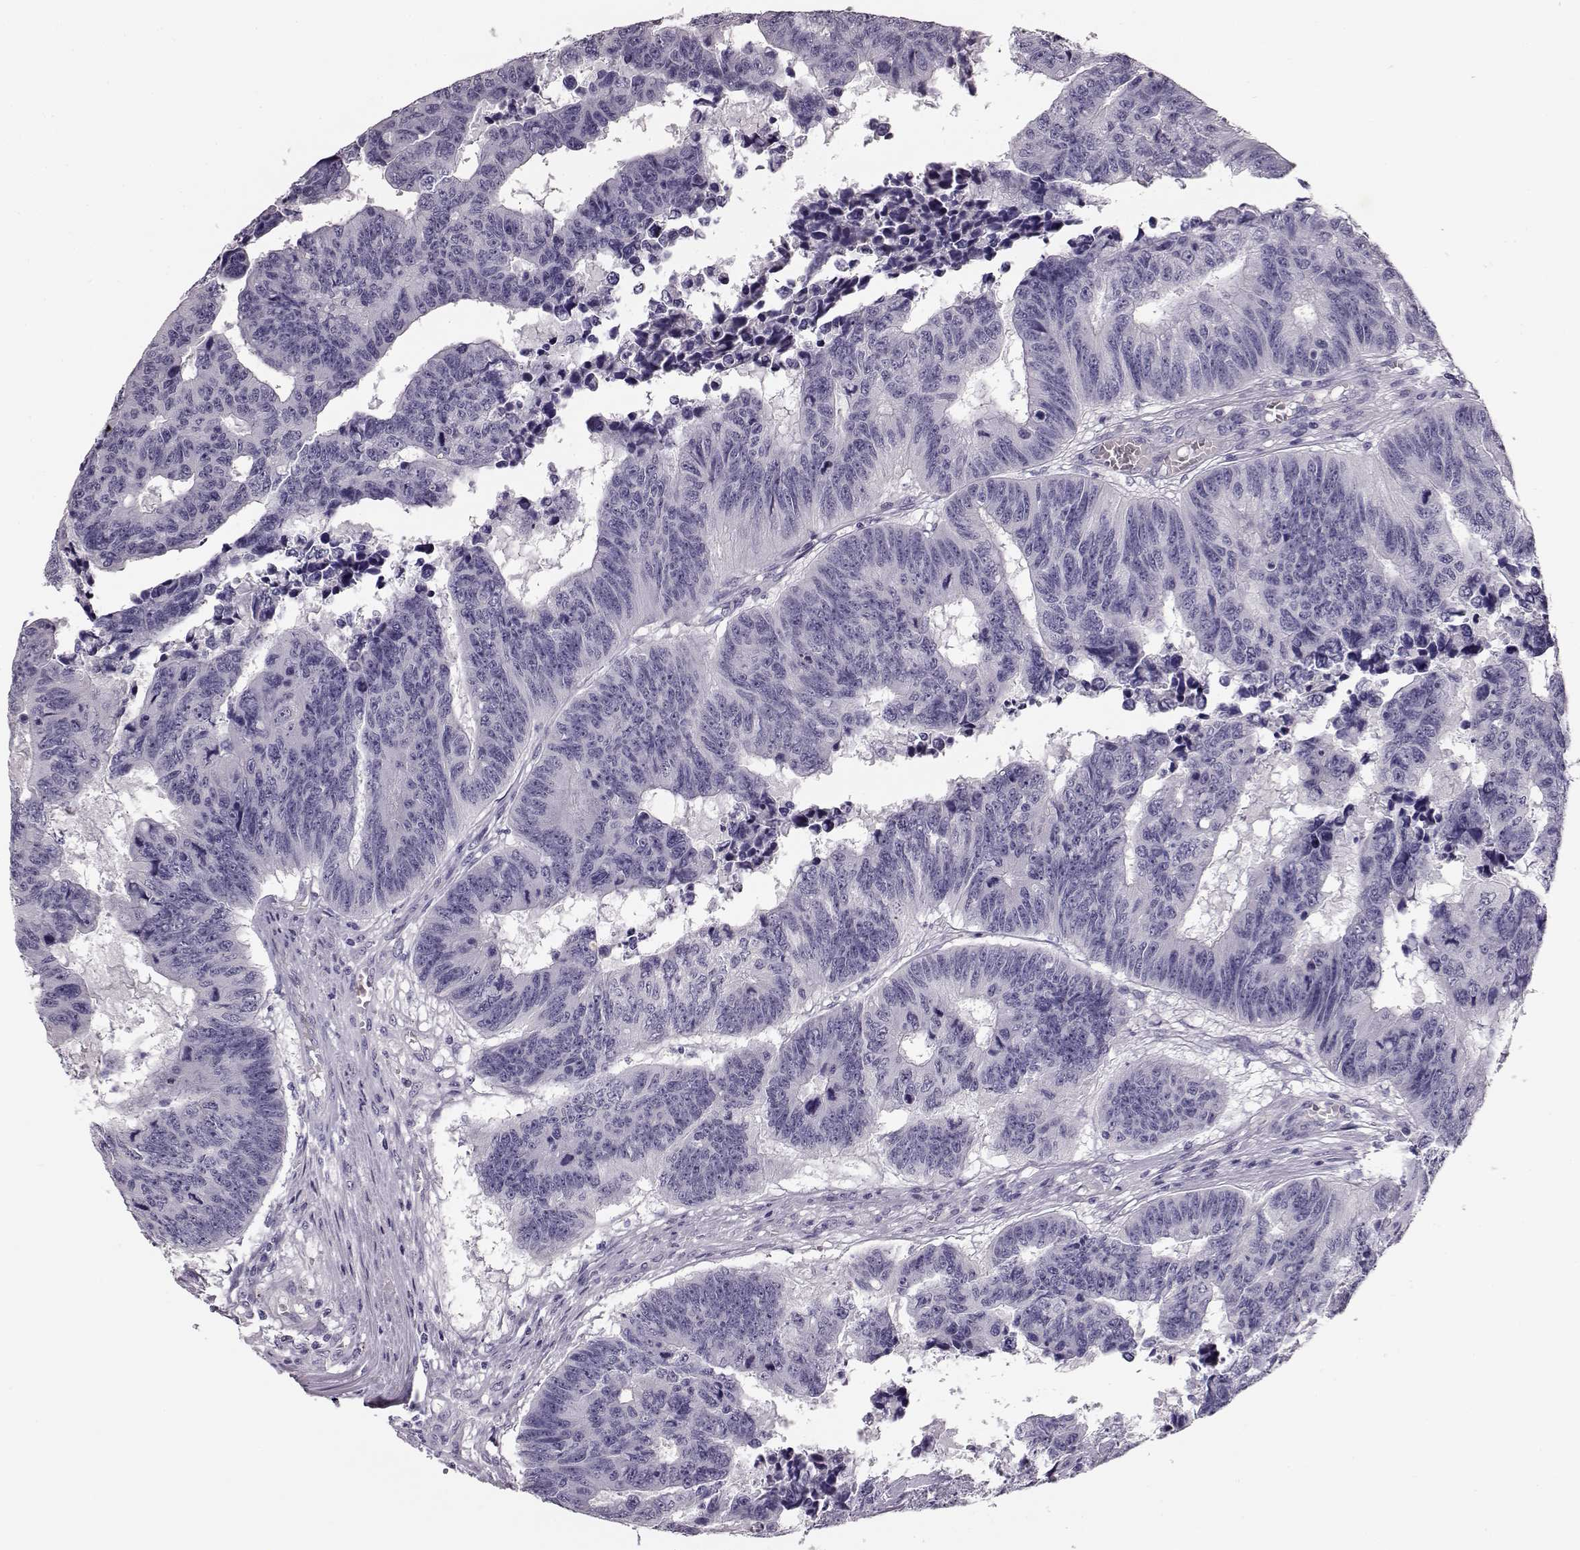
{"staining": {"intensity": "negative", "quantity": "none", "location": "none"}, "tissue": "colorectal cancer", "cell_type": "Tumor cells", "image_type": "cancer", "snomed": [{"axis": "morphology", "description": "Adenocarcinoma, NOS"}, {"axis": "topography", "description": "Appendix"}, {"axis": "topography", "description": "Colon"}, {"axis": "topography", "description": "Cecum"}, {"axis": "topography", "description": "Colon asc"}], "caption": "Photomicrograph shows no protein staining in tumor cells of colorectal cancer tissue. (DAB immunohistochemistry (IHC) with hematoxylin counter stain).", "gene": "NPTXR", "patient": {"sex": "female", "age": 85}}